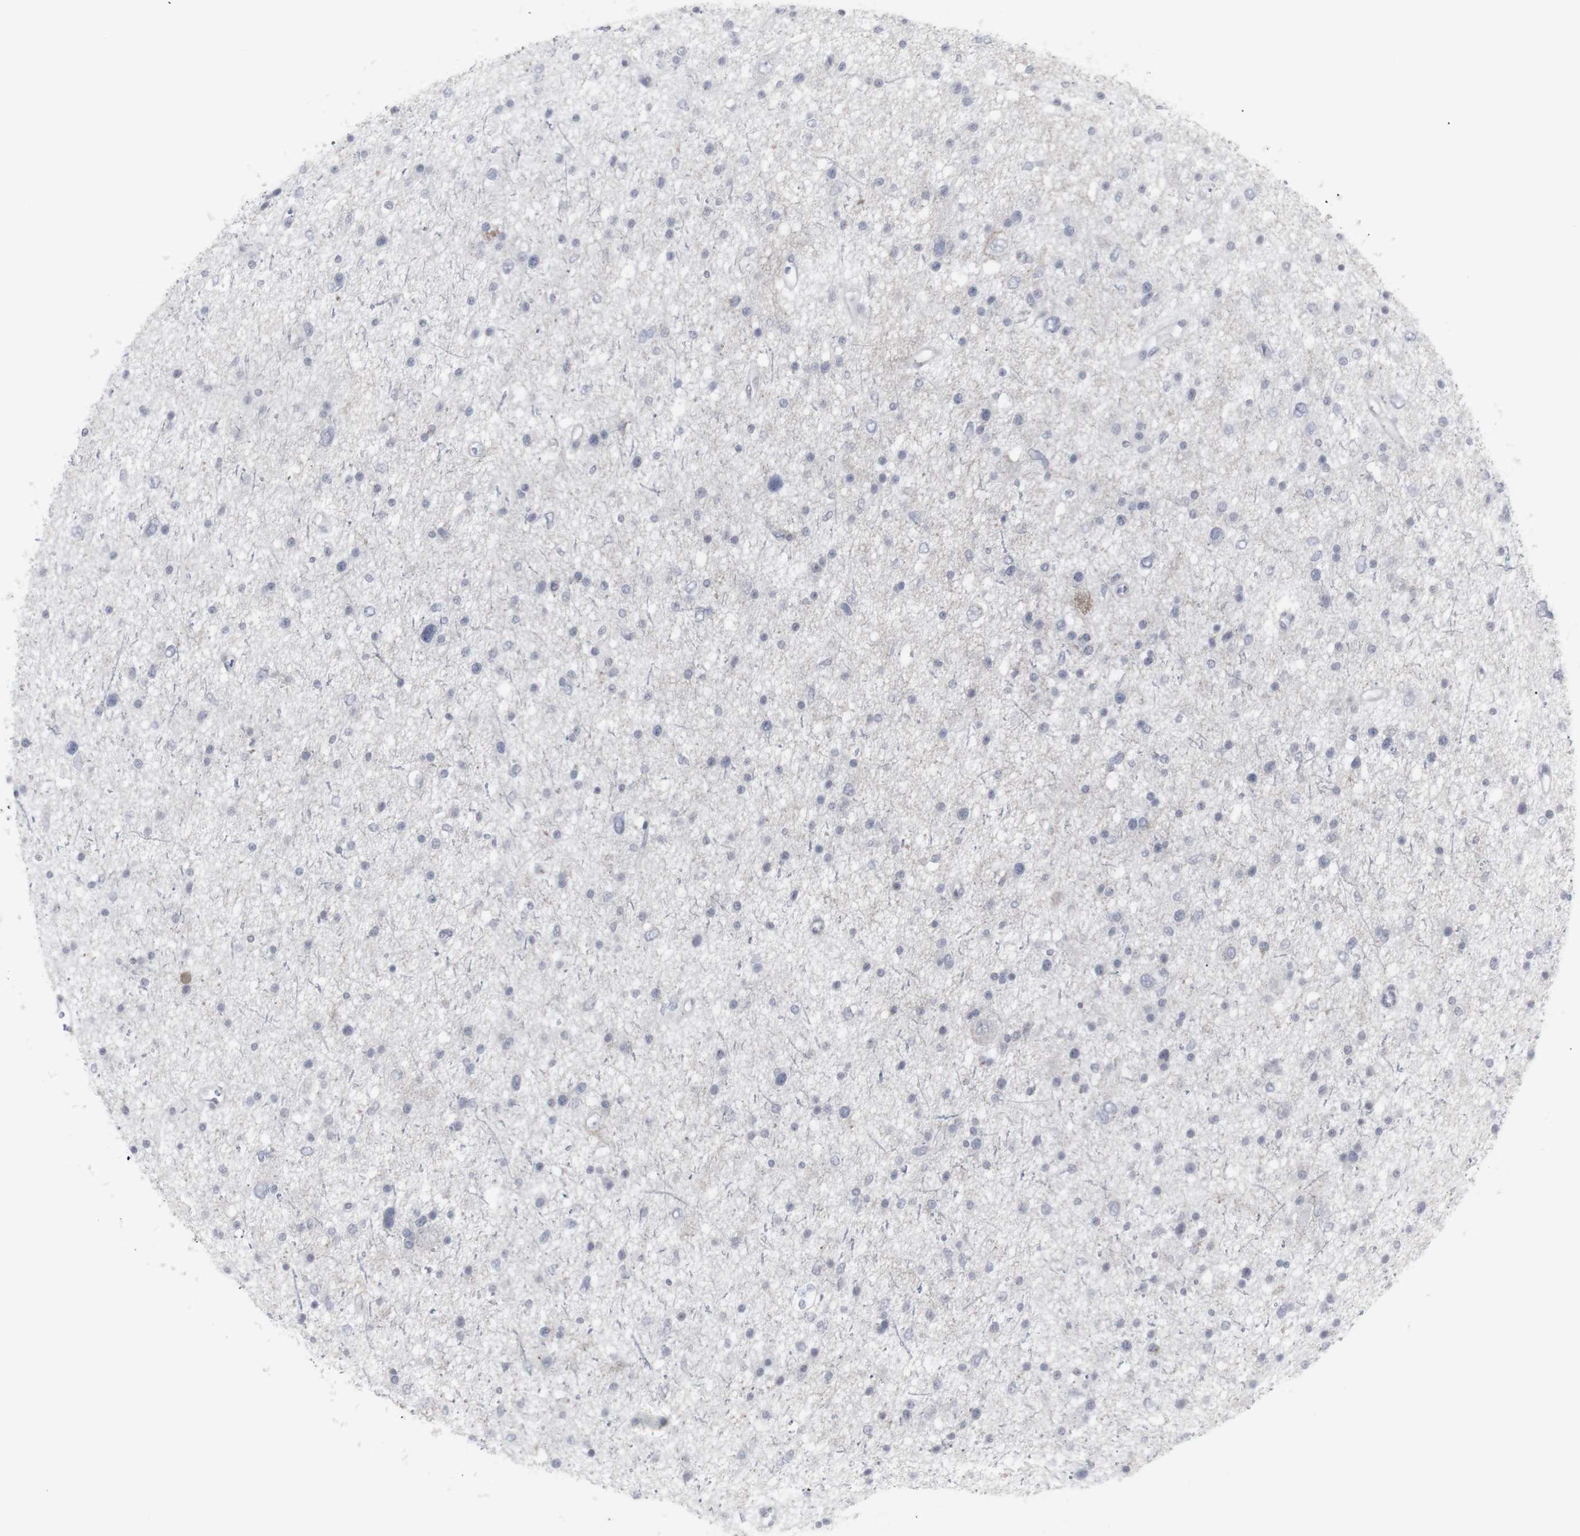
{"staining": {"intensity": "negative", "quantity": "none", "location": "none"}, "tissue": "glioma", "cell_type": "Tumor cells", "image_type": "cancer", "snomed": [{"axis": "morphology", "description": "Glioma, malignant, Low grade"}, {"axis": "topography", "description": "Brain"}], "caption": "Immunohistochemistry image of human malignant glioma (low-grade) stained for a protein (brown), which exhibits no expression in tumor cells.", "gene": "APOBEC2", "patient": {"sex": "female", "age": 37}}